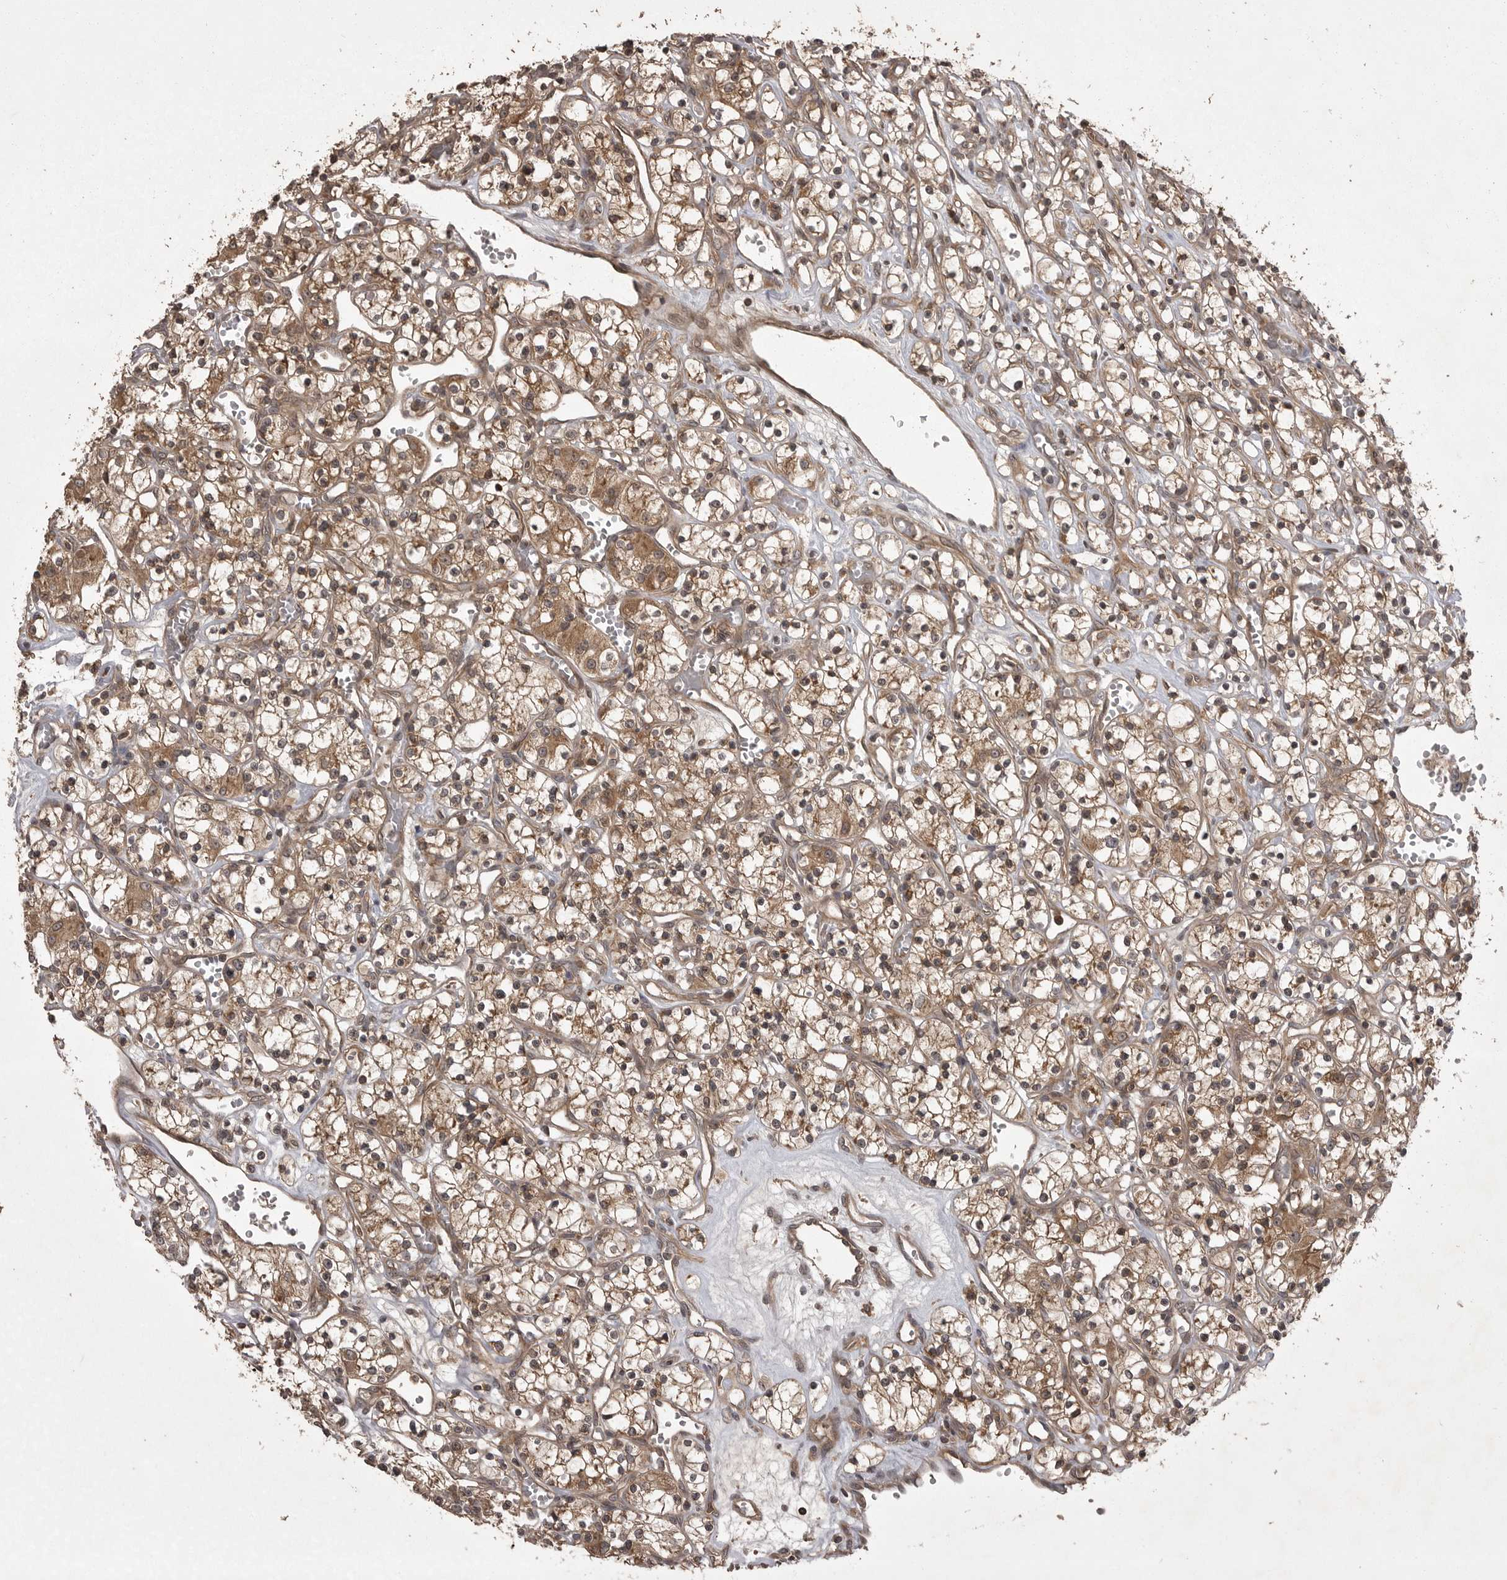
{"staining": {"intensity": "moderate", "quantity": ">75%", "location": "cytoplasmic/membranous"}, "tissue": "renal cancer", "cell_type": "Tumor cells", "image_type": "cancer", "snomed": [{"axis": "morphology", "description": "Adenocarcinoma, NOS"}, {"axis": "topography", "description": "Kidney"}], "caption": "Human renal cancer (adenocarcinoma) stained with a protein marker shows moderate staining in tumor cells.", "gene": "STK24", "patient": {"sex": "female", "age": 59}}